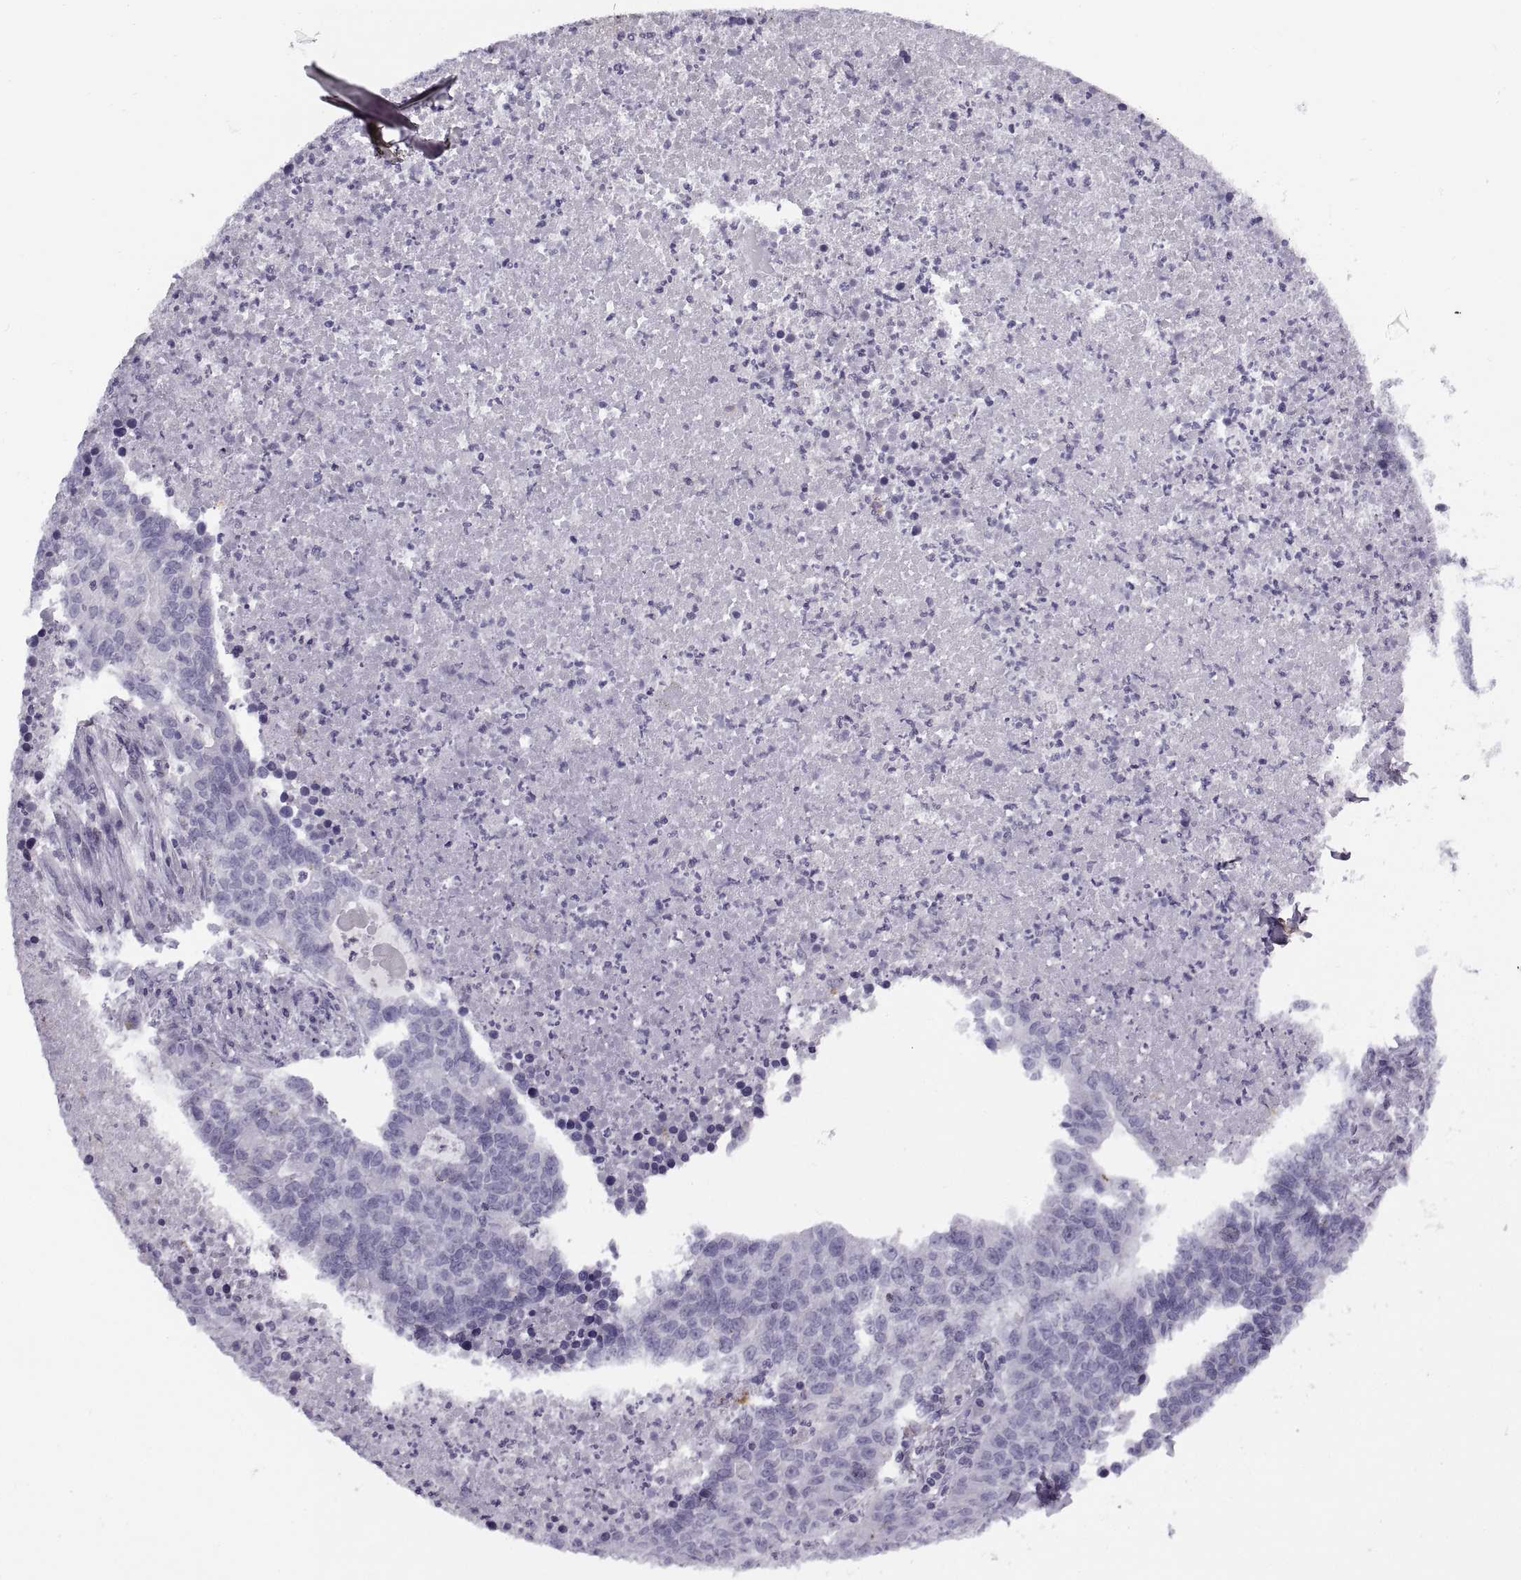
{"staining": {"intensity": "negative", "quantity": "none", "location": "none"}, "tissue": "lung cancer", "cell_type": "Tumor cells", "image_type": "cancer", "snomed": [{"axis": "morphology", "description": "Adenocarcinoma, NOS"}, {"axis": "topography", "description": "Lung"}], "caption": "Immunohistochemical staining of human lung cancer exhibits no significant staining in tumor cells. (DAB immunohistochemistry with hematoxylin counter stain).", "gene": "CALCR", "patient": {"sex": "male", "age": 57}}